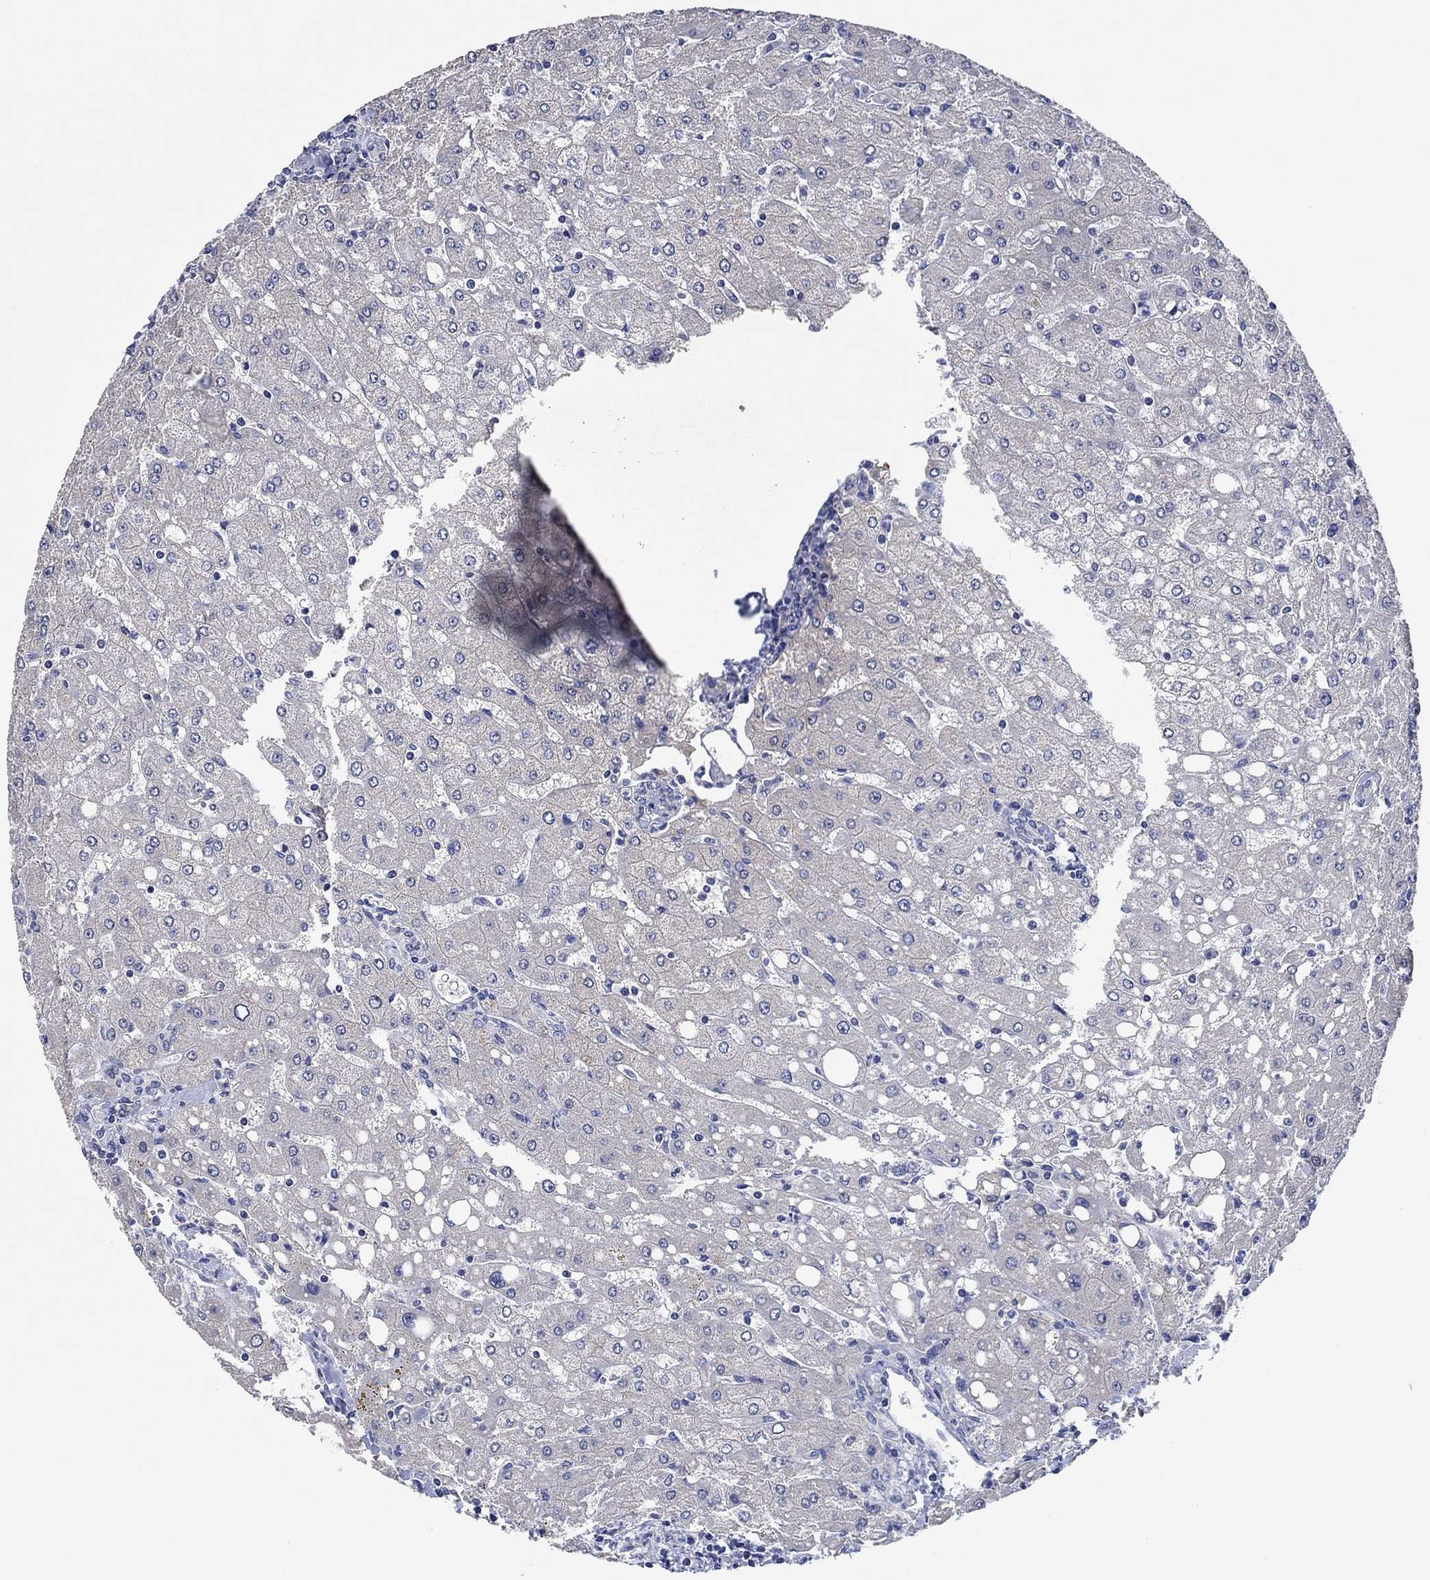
{"staining": {"intensity": "negative", "quantity": "none", "location": "none"}, "tissue": "liver", "cell_type": "Cholangiocytes", "image_type": "normal", "snomed": [{"axis": "morphology", "description": "Normal tissue, NOS"}, {"axis": "topography", "description": "Liver"}], "caption": "The immunohistochemistry histopathology image has no significant expression in cholangiocytes of liver. Brightfield microscopy of IHC stained with DAB (3,3'-diaminobenzidine) (brown) and hematoxylin (blue), captured at high magnification.", "gene": "PRRT3", "patient": {"sex": "female", "age": 53}}